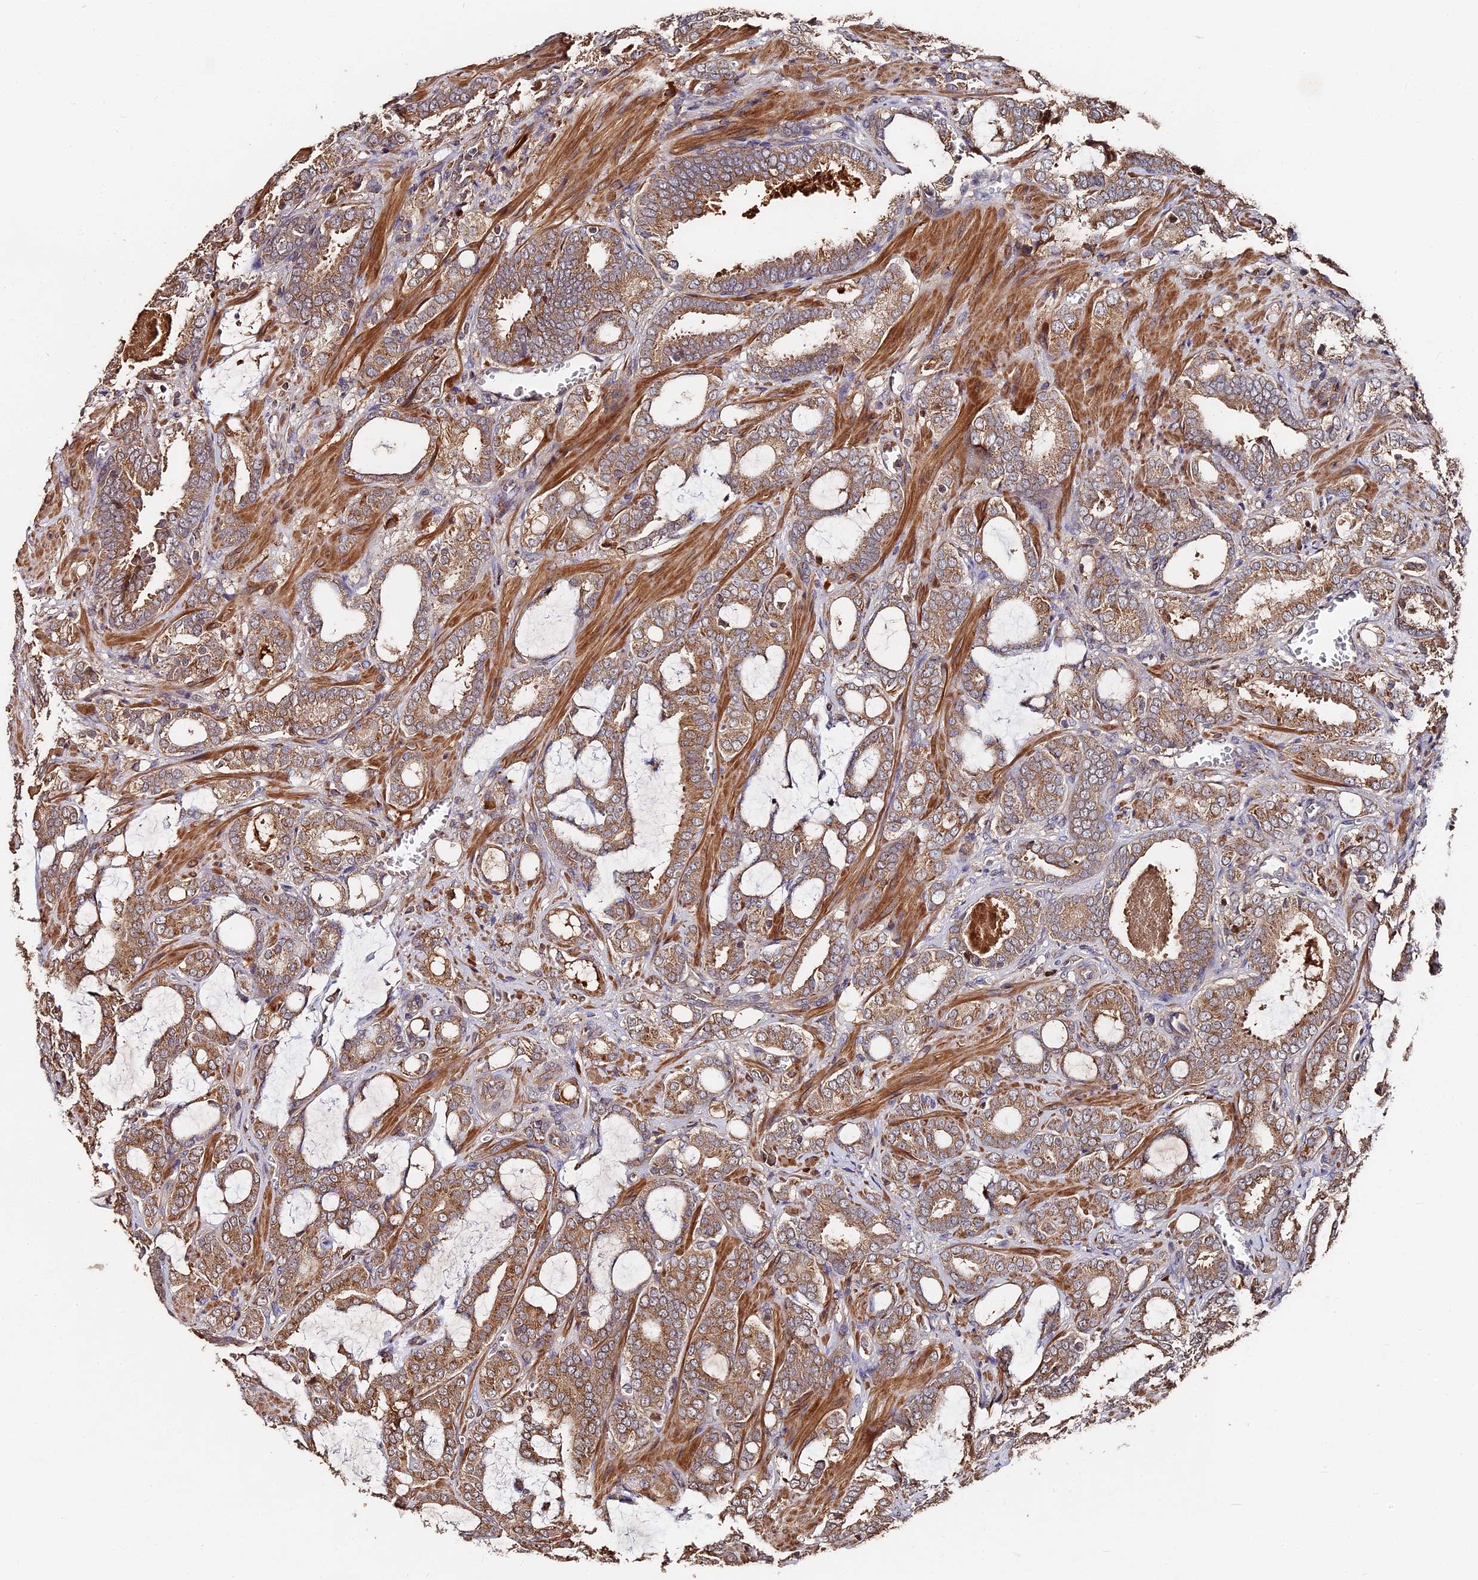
{"staining": {"intensity": "moderate", "quantity": ">75%", "location": "cytoplasmic/membranous"}, "tissue": "prostate cancer", "cell_type": "Tumor cells", "image_type": "cancer", "snomed": [{"axis": "morphology", "description": "Adenocarcinoma, High grade"}, {"axis": "topography", "description": "Prostate and seminal vesicle, NOS"}], "caption": "Approximately >75% of tumor cells in human prostate cancer exhibit moderate cytoplasmic/membranous protein staining as visualized by brown immunohistochemical staining.", "gene": "DHRS11", "patient": {"sex": "male", "age": 67}}